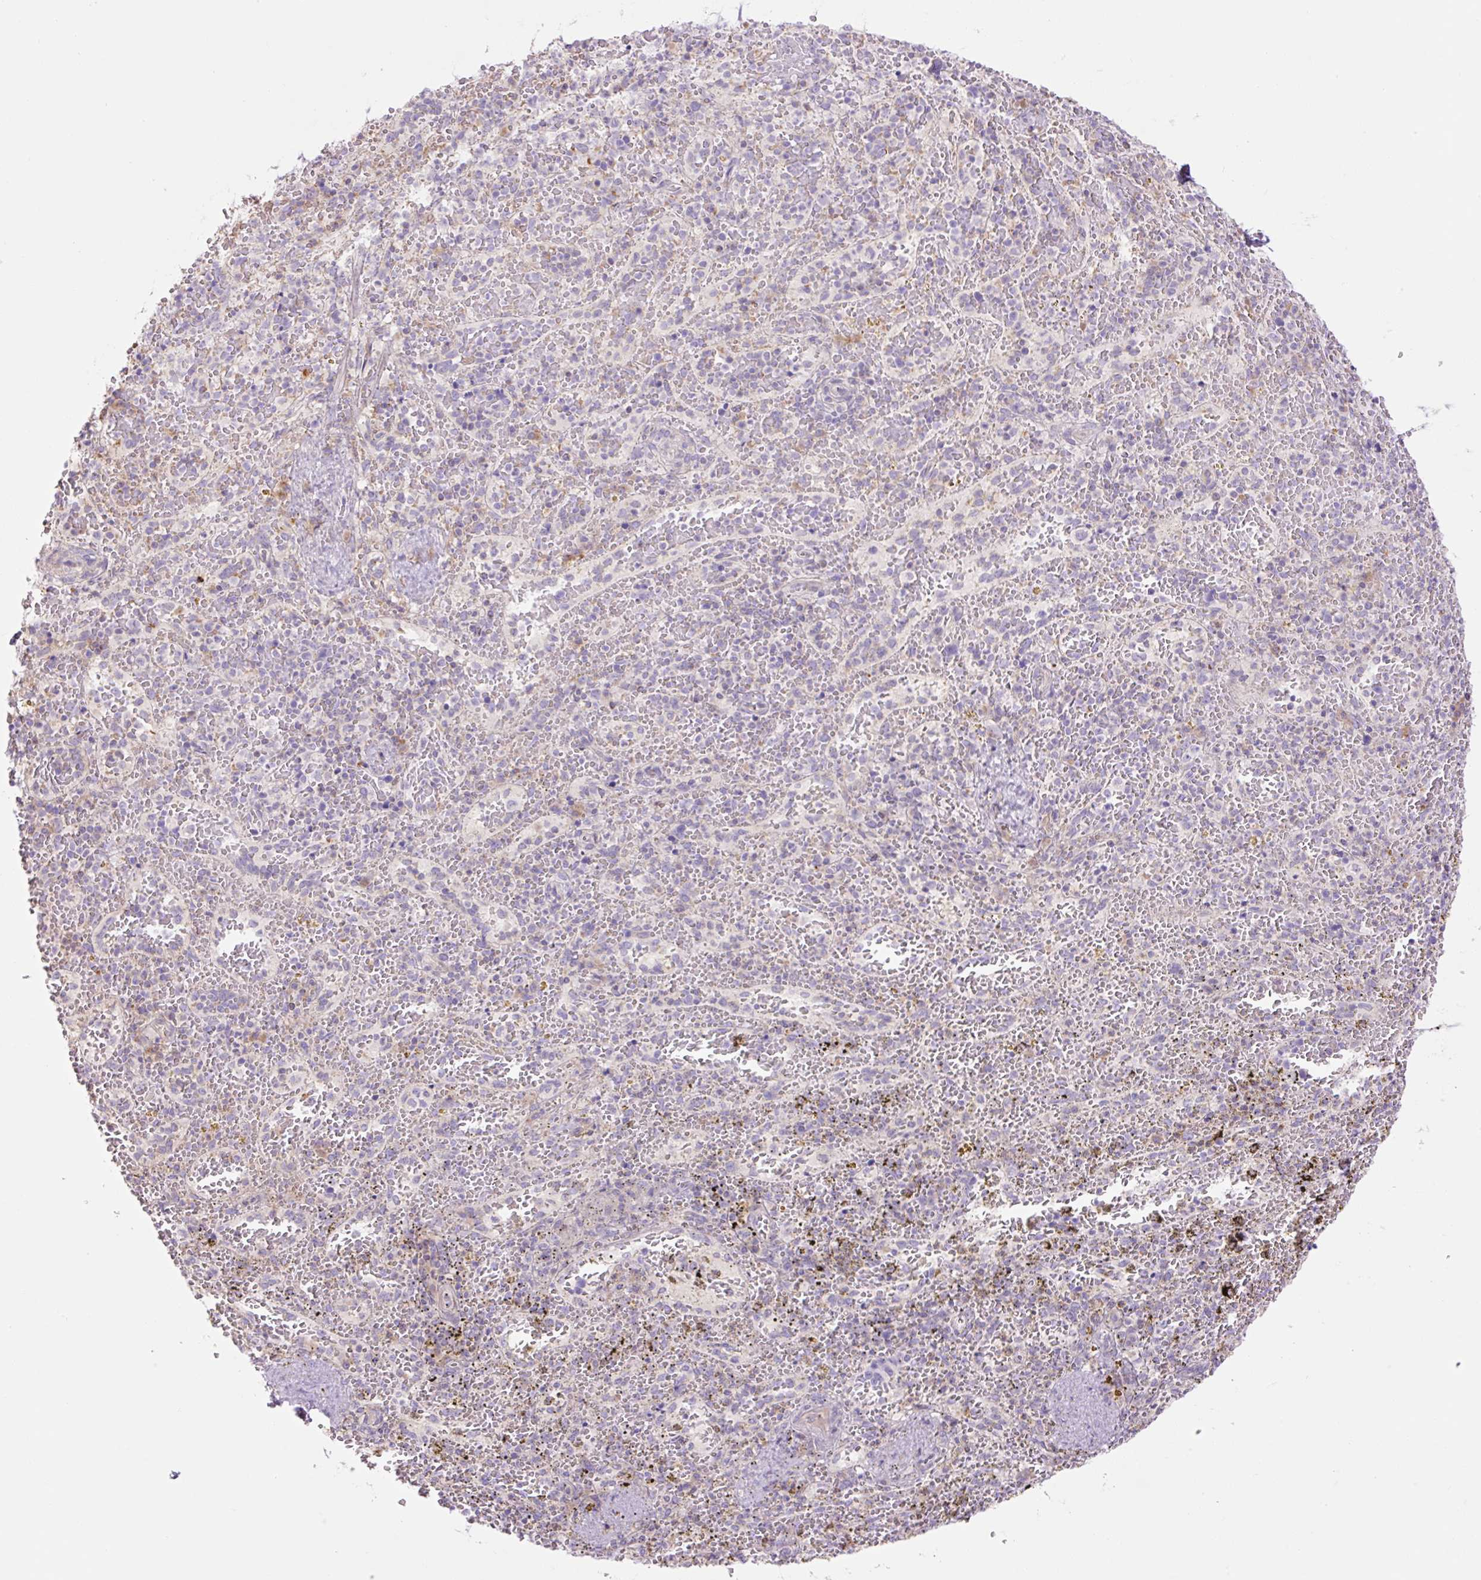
{"staining": {"intensity": "negative", "quantity": "none", "location": "none"}, "tissue": "spleen", "cell_type": "Cells in red pulp", "image_type": "normal", "snomed": [{"axis": "morphology", "description": "Normal tissue, NOS"}, {"axis": "topography", "description": "Spleen"}], "caption": "Immunohistochemical staining of normal spleen shows no significant staining in cells in red pulp.", "gene": "GRID2", "patient": {"sex": "female", "age": 50}}